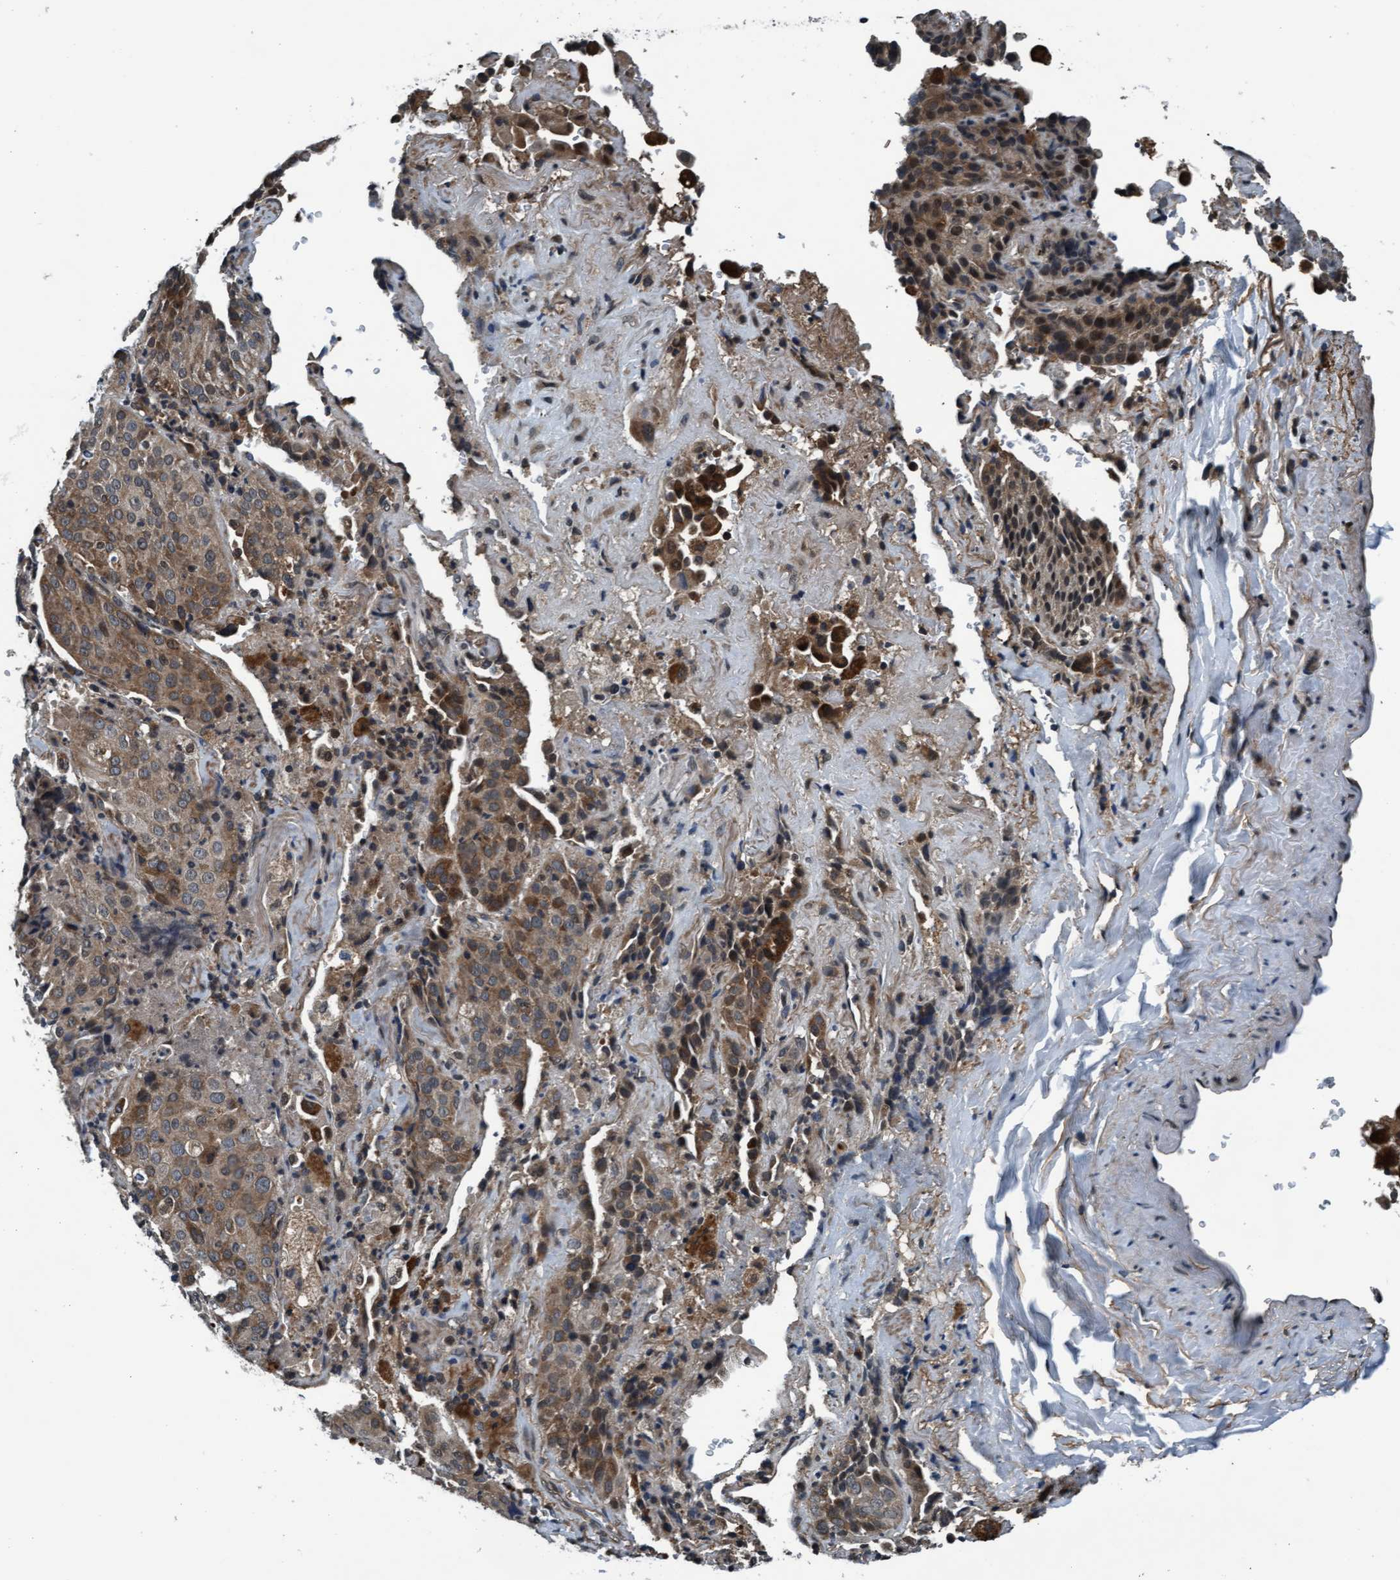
{"staining": {"intensity": "moderate", "quantity": ">75%", "location": "cytoplasmic/membranous"}, "tissue": "lung cancer", "cell_type": "Tumor cells", "image_type": "cancer", "snomed": [{"axis": "morphology", "description": "Squamous cell carcinoma, NOS"}, {"axis": "topography", "description": "Lung"}], "caption": "An image showing moderate cytoplasmic/membranous expression in approximately >75% of tumor cells in squamous cell carcinoma (lung), as visualized by brown immunohistochemical staining.", "gene": "WASF1", "patient": {"sex": "male", "age": 54}}